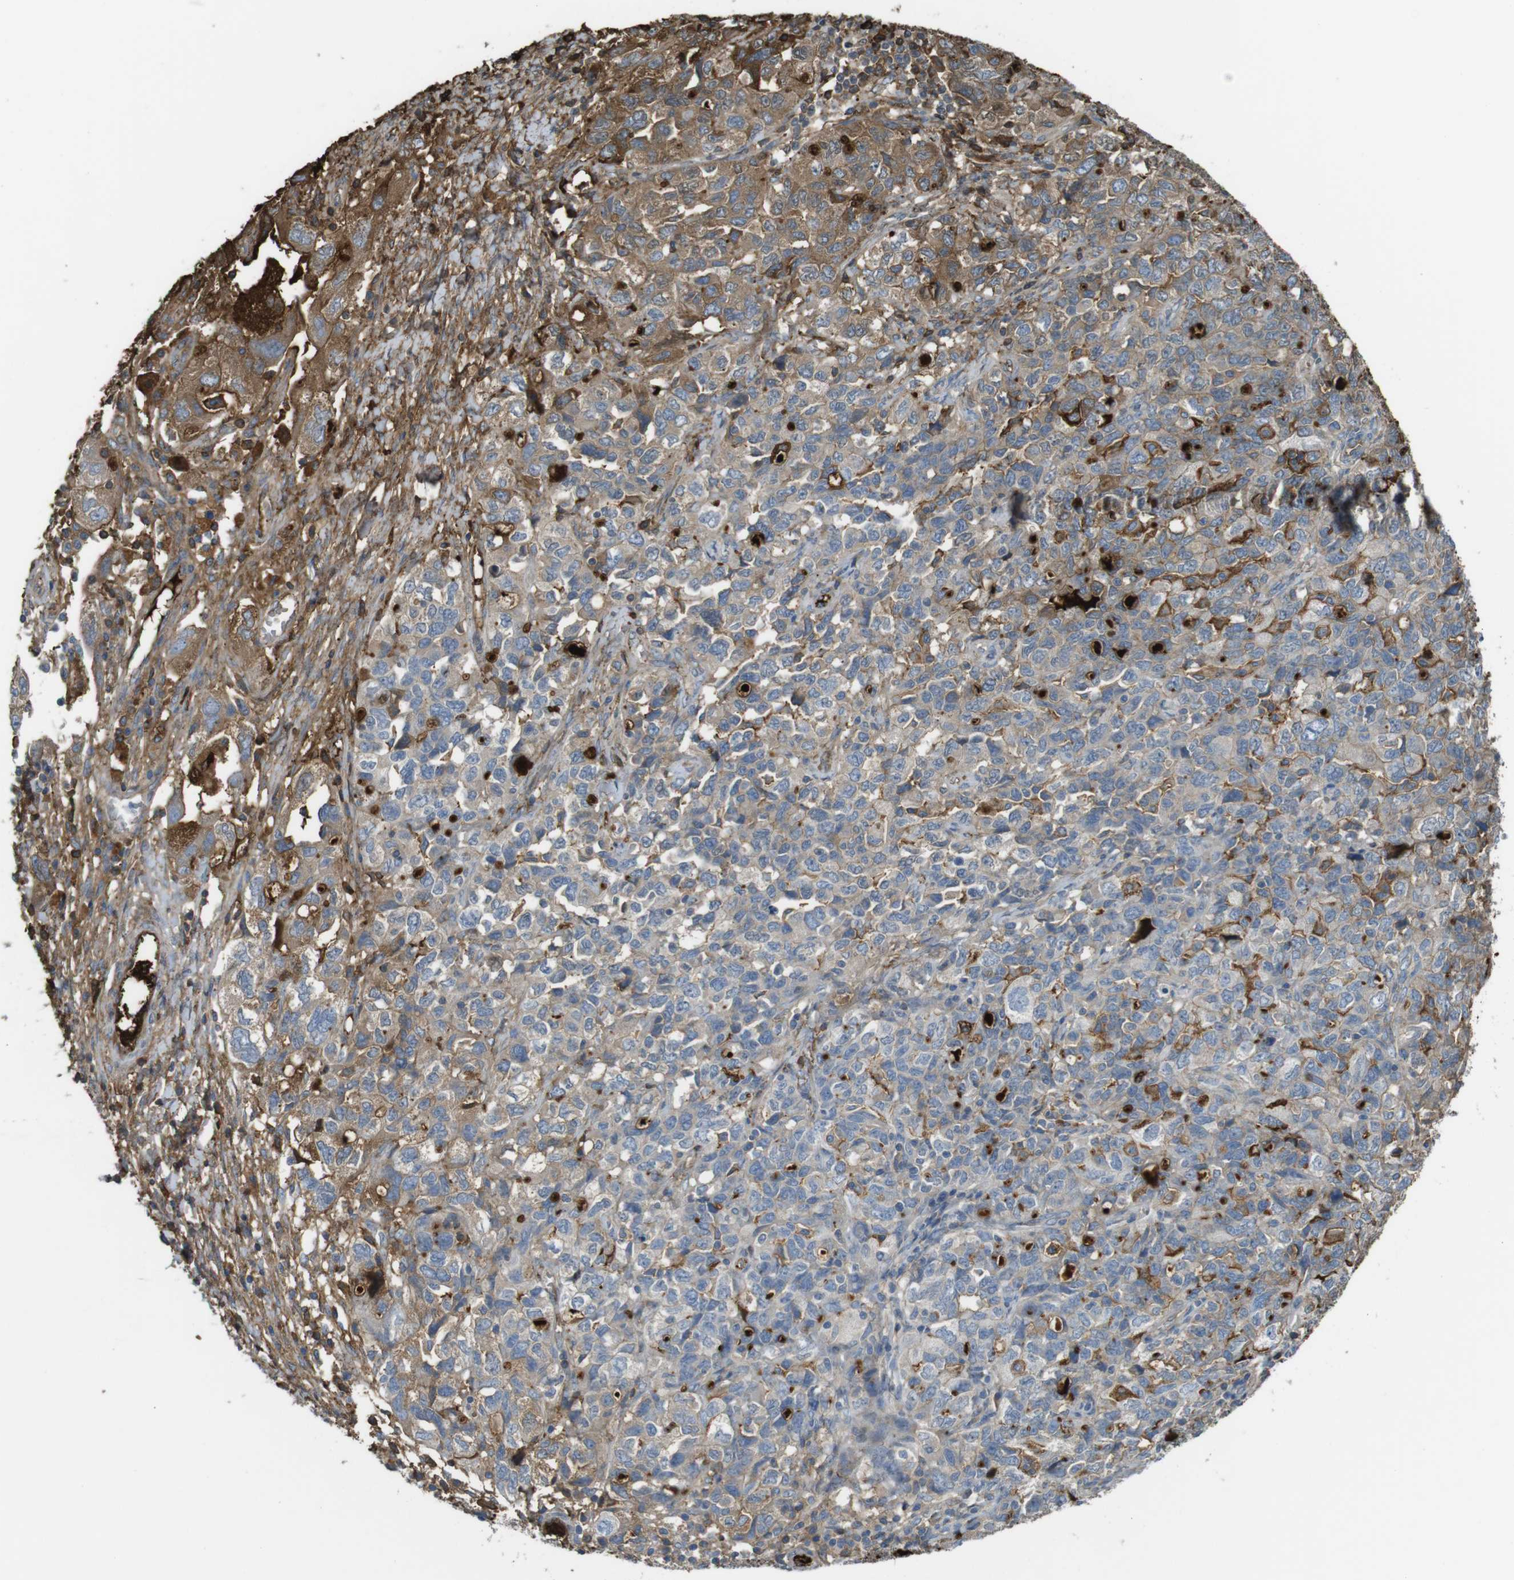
{"staining": {"intensity": "moderate", "quantity": "<25%", "location": "cytoplasmic/membranous"}, "tissue": "ovarian cancer", "cell_type": "Tumor cells", "image_type": "cancer", "snomed": [{"axis": "morphology", "description": "Carcinoma, NOS"}, {"axis": "morphology", "description": "Cystadenocarcinoma, serous, NOS"}, {"axis": "topography", "description": "Ovary"}], "caption": "A high-resolution micrograph shows immunohistochemistry (IHC) staining of ovarian carcinoma, which displays moderate cytoplasmic/membranous expression in about <25% of tumor cells. The staining was performed using DAB (3,3'-diaminobenzidine), with brown indicating positive protein expression. Nuclei are stained blue with hematoxylin.", "gene": "LTBP4", "patient": {"sex": "female", "age": 69}}